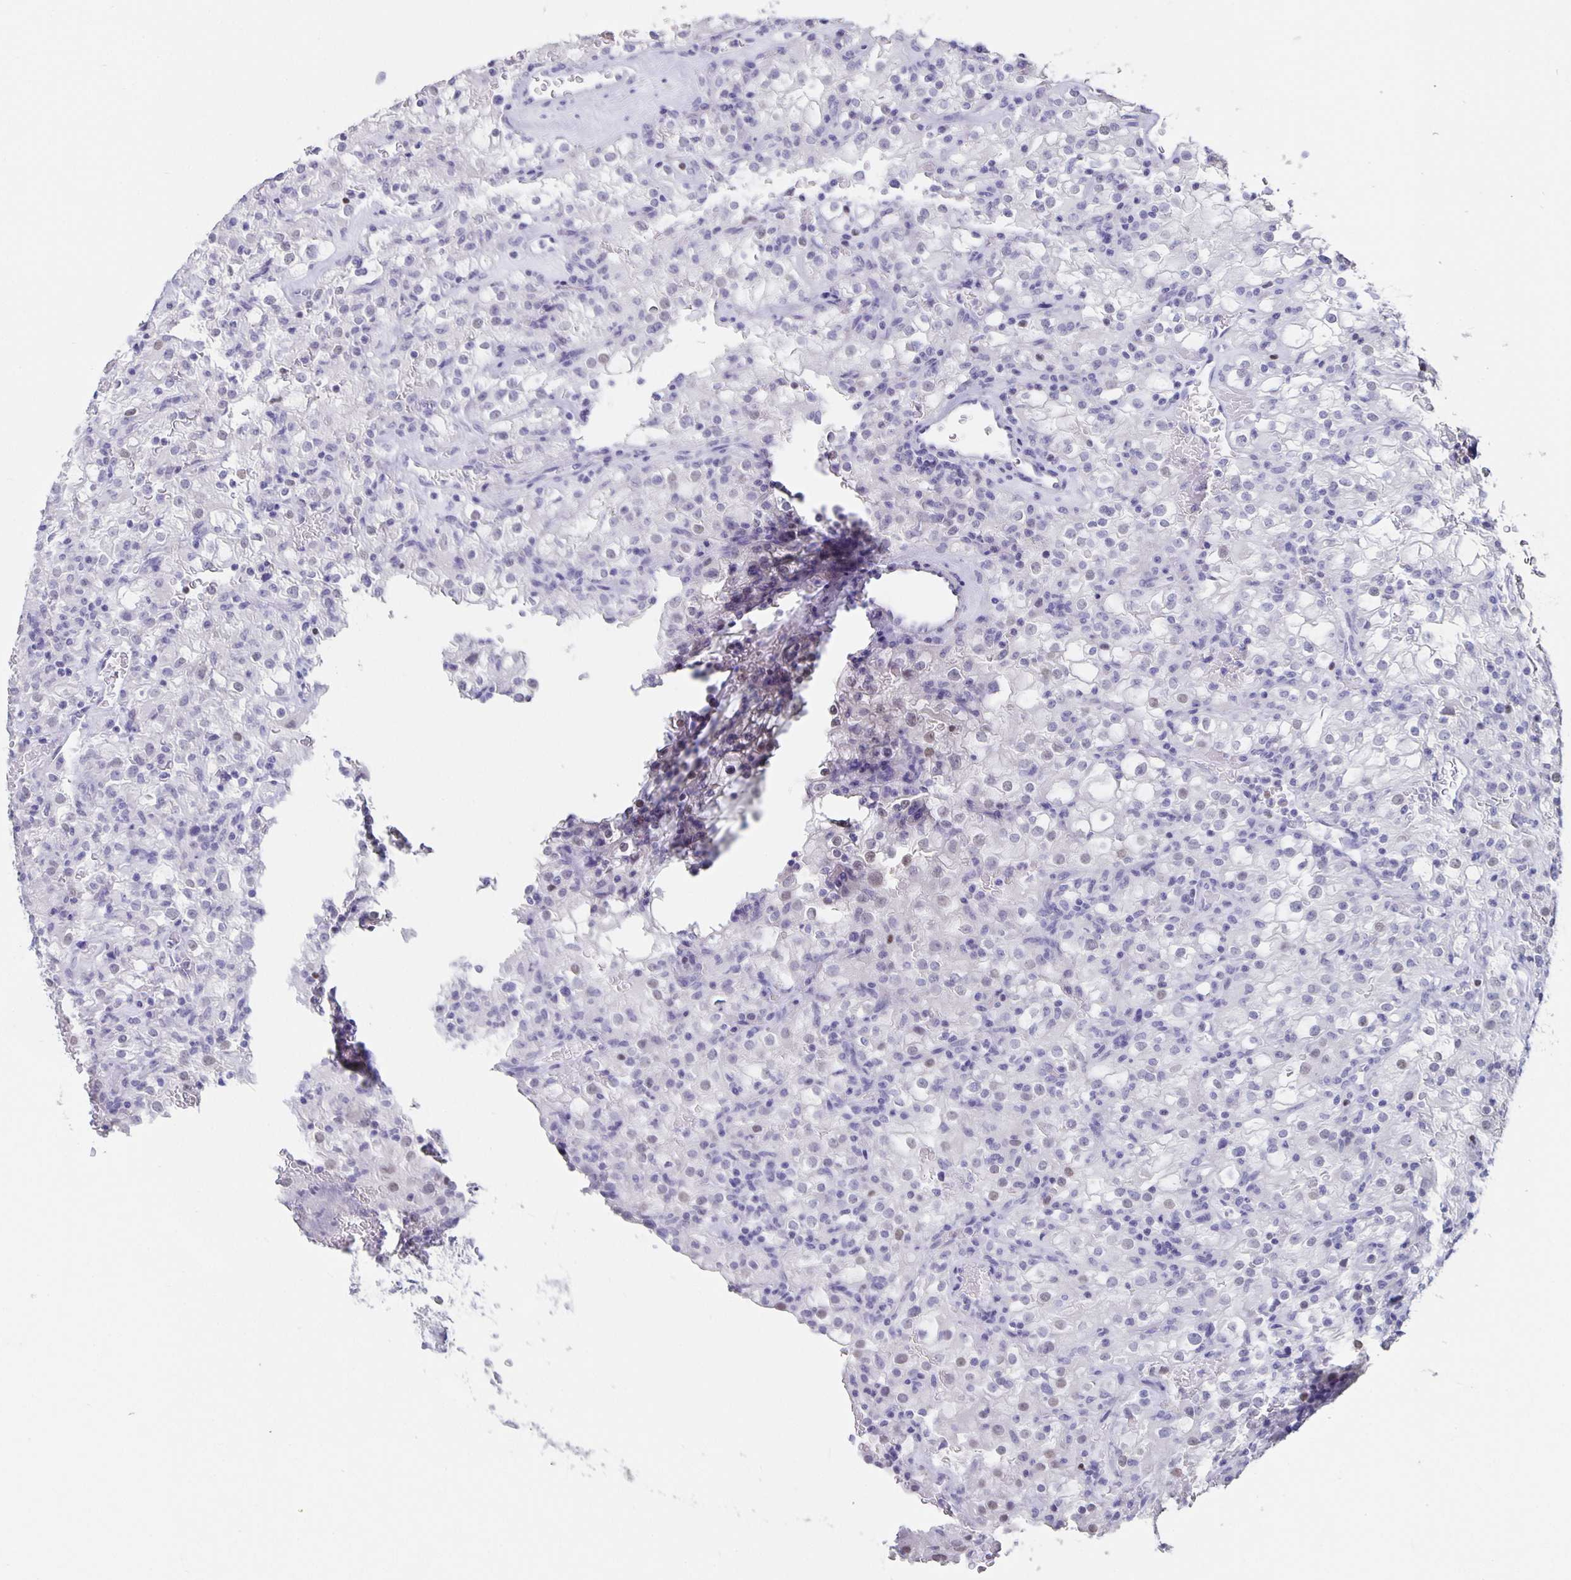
{"staining": {"intensity": "negative", "quantity": "none", "location": "none"}, "tissue": "renal cancer", "cell_type": "Tumor cells", "image_type": "cancer", "snomed": [{"axis": "morphology", "description": "Adenocarcinoma, NOS"}, {"axis": "topography", "description": "Kidney"}], "caption": "There is no significant staining in tumor cells of renal cancer (adenocarcinoma).", "gene": "SATB2", "patient": {"sex": "female", "age": 74}}